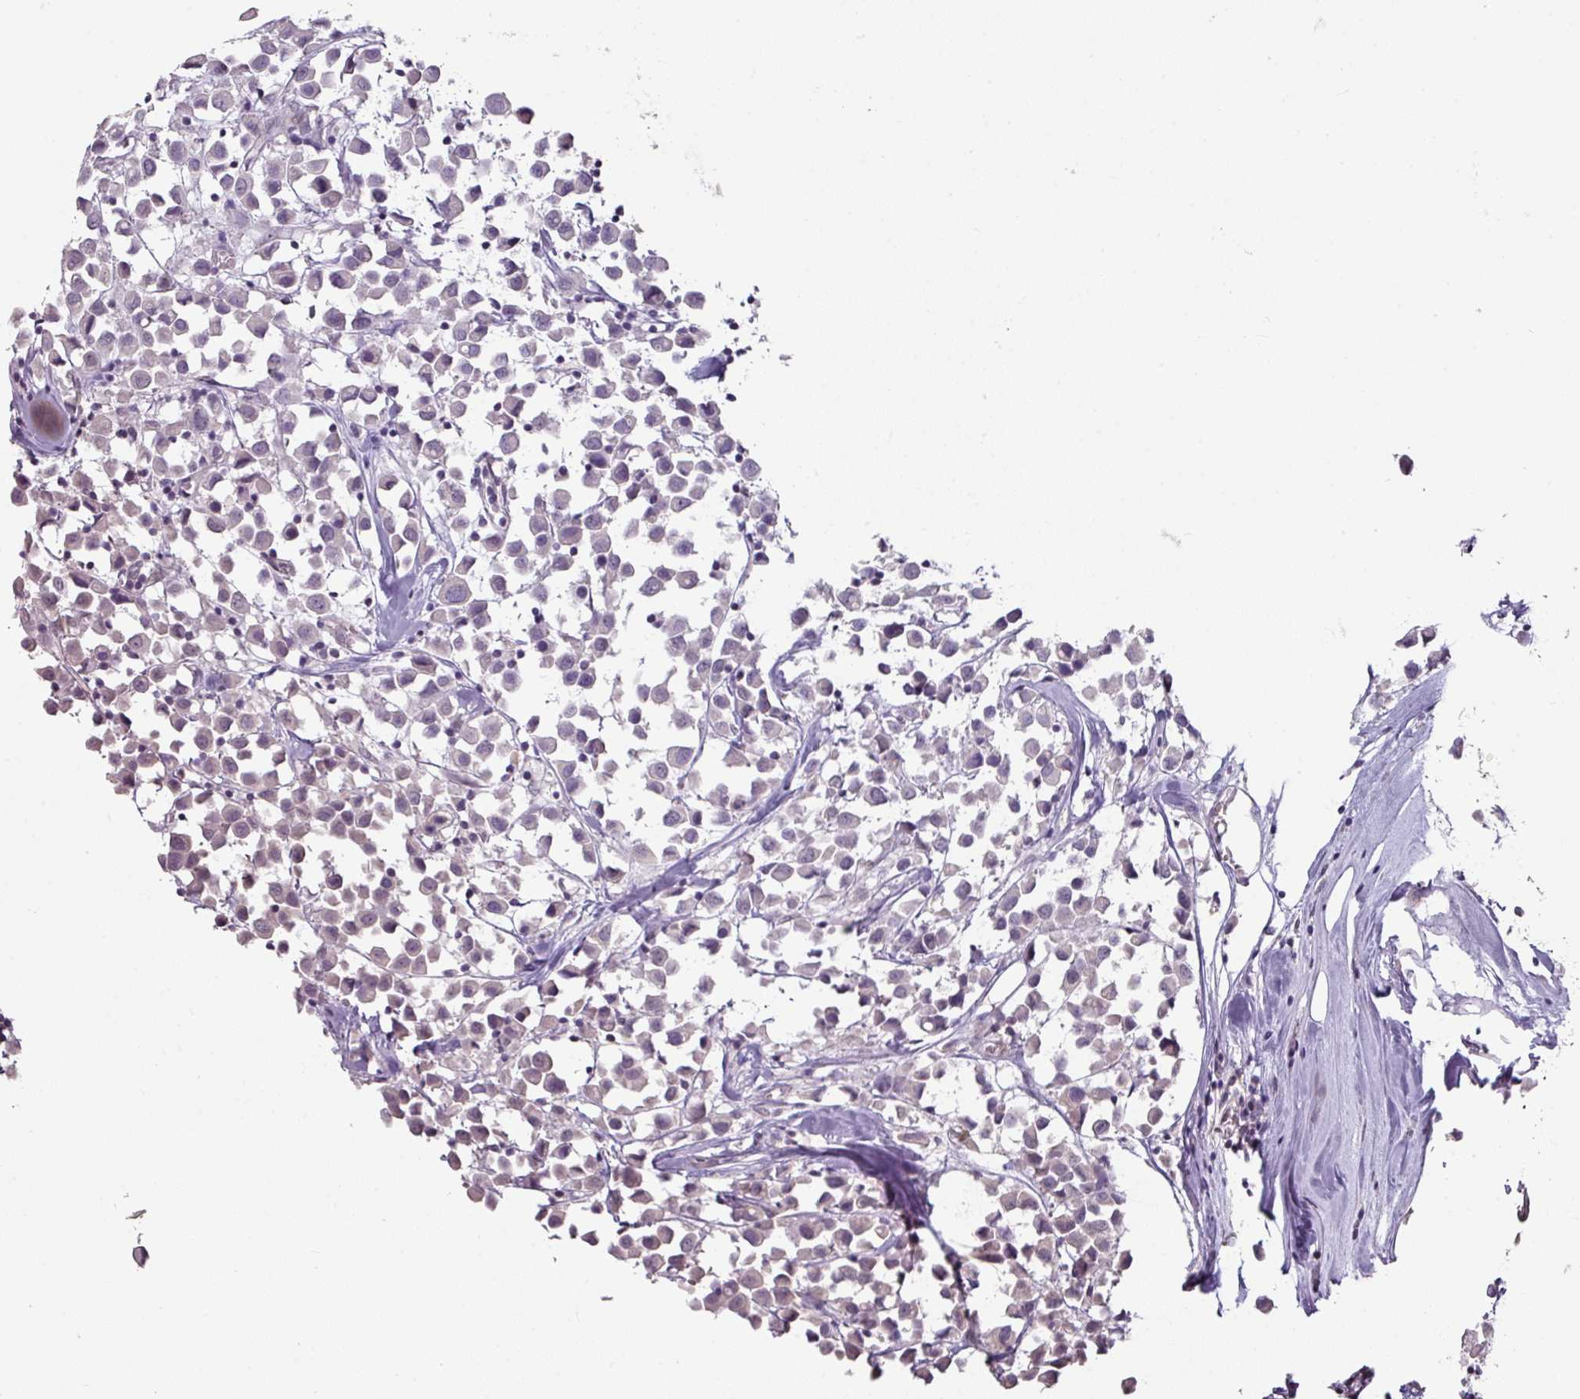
{"staining": {"intensity": "weak", "quantity": "<25%", "location": "nuclear"}, "tissue": "breast cancer", "cell_type": "Tumor cells", "image_type": "cancer", "snomed": [{"axis": "morphology", "description": "Duct carcinoma"}, {"axis": "topography", "description": "Breast"}], "caption": "A photomicrograph of breast cancer (infiltrating ductal carcinoma) stained for a protein shows no brown staining in tumor cells. (Brightfield microscopy of DAB (3,3'-diaminobenzidine) immunohistochemistry (IHC) at high magnification).", "gene": "ELK1", "patient": {"sex": "female", "age": 61}}